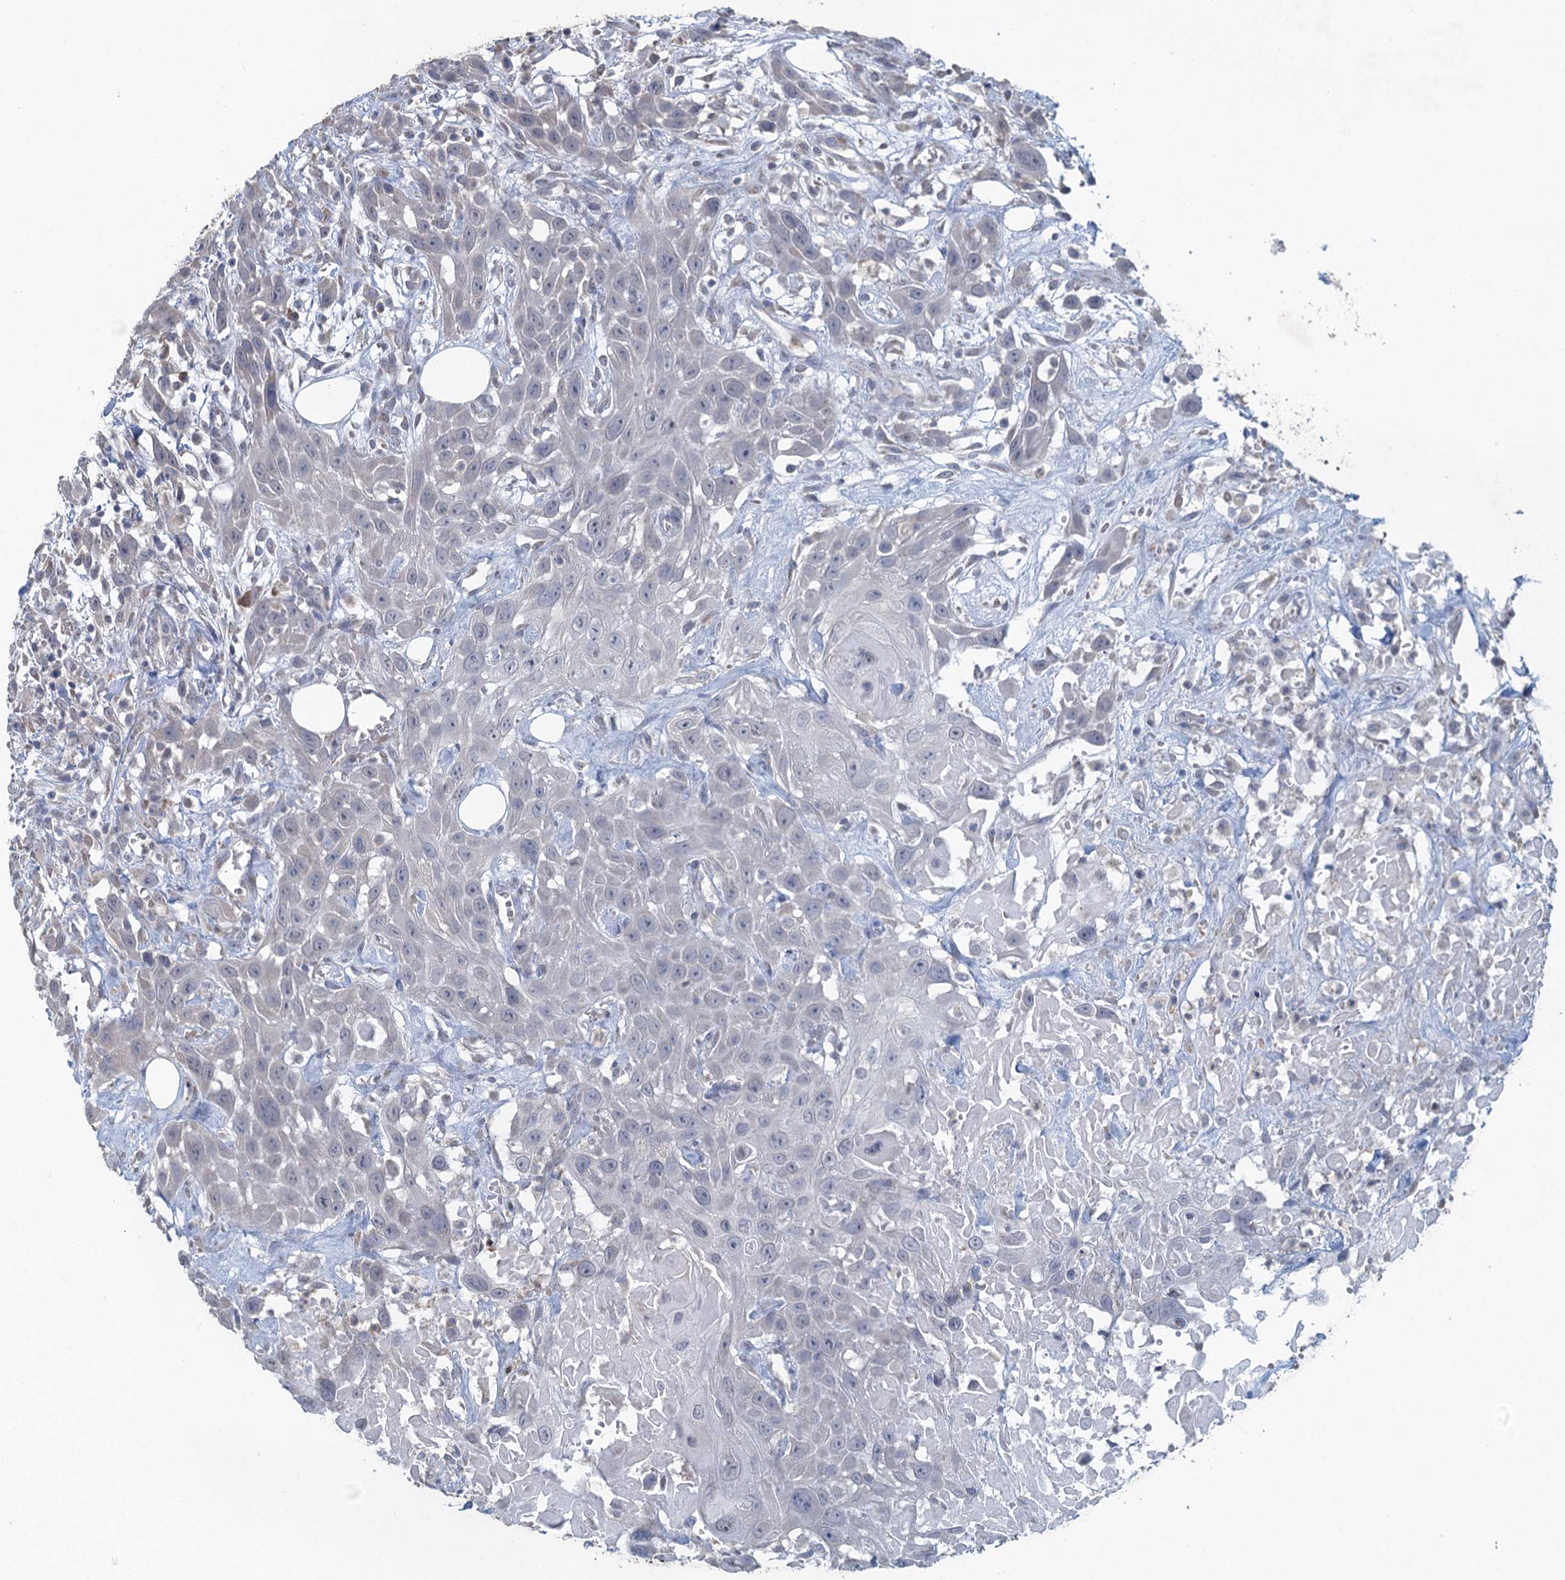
{"staining": {"intensity": "negative", "quantity": "none", "location": "none"}, "tissue": "head and neck cancer", "cell_type": "Tumor cells", "image_type": "cancer", "snomed": [{"axis": "morphology", "description": "Squamous cell carcinoma, NOS"}, {"axis": "topography", "description": "Head-Neck"}], "caption": "The micrograph reveals no staining of tumor cells in head and neck cancer (squamous cell carcinoma).", "gene": "TEX35", "patient": {"sex": "male", "age": 81}}